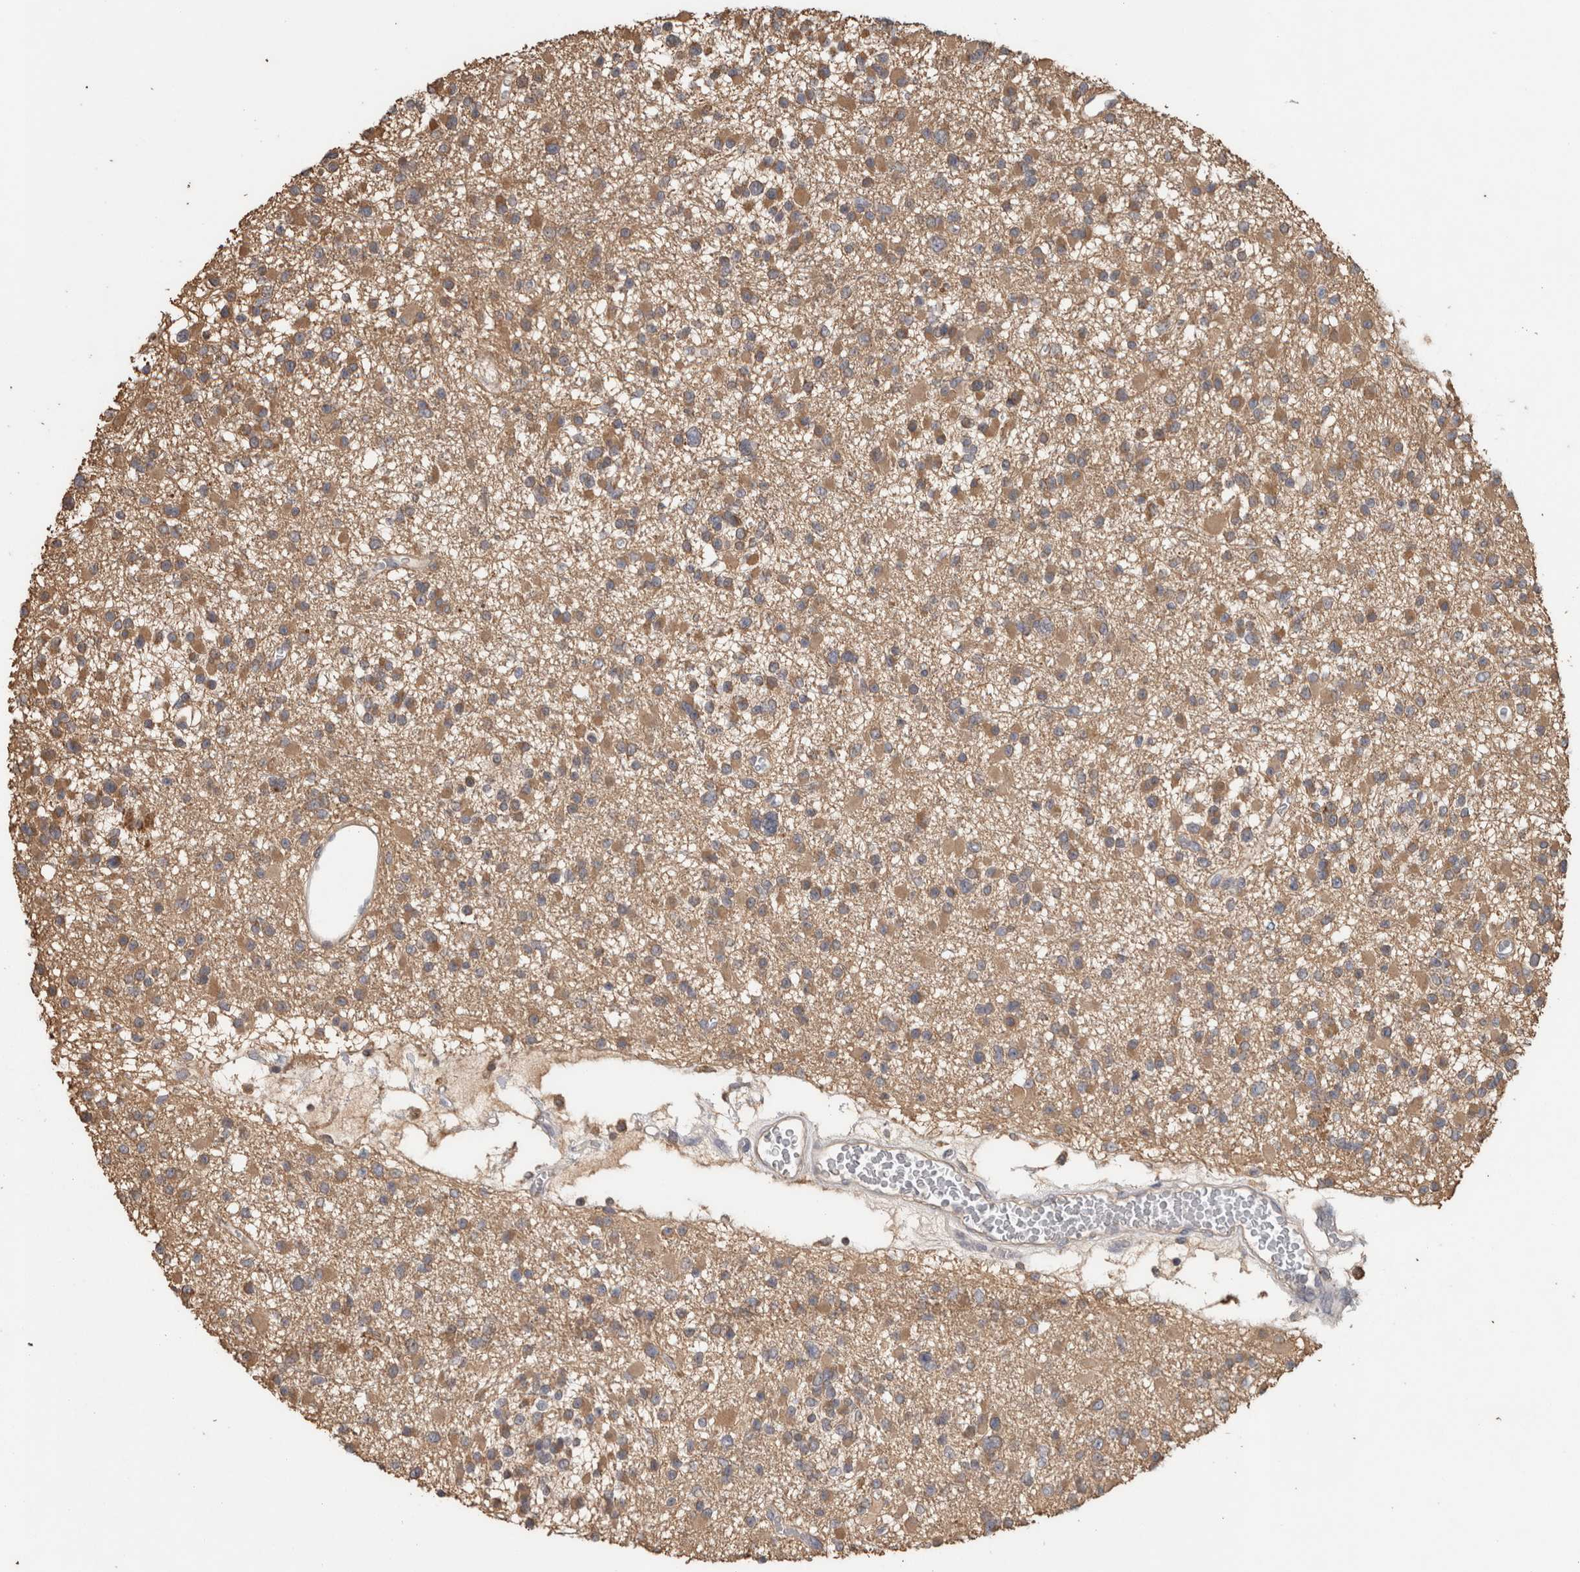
{"staining": {"intensity": "moderate", "quantity": ">75%", "location": "cytoplasmic/membranous"}, "tissue": "glioma", "cell_type": "Tumor cells", "image_type": "cancer", "snomed": [{"axis": "morphology", "description": "Glioma, malignant, Low grade"}, {"axis": "topography", "description": "Brain"}], "caption": "A photomicrograph of human glioma stained for a protein reveals moderate cytoplasmic/membranous brown staining in tumor cells. (IHC, brightfield microscopy, high magnification).", "gene": "TBCE", "patient": {"sex": "female", "age": 22}}